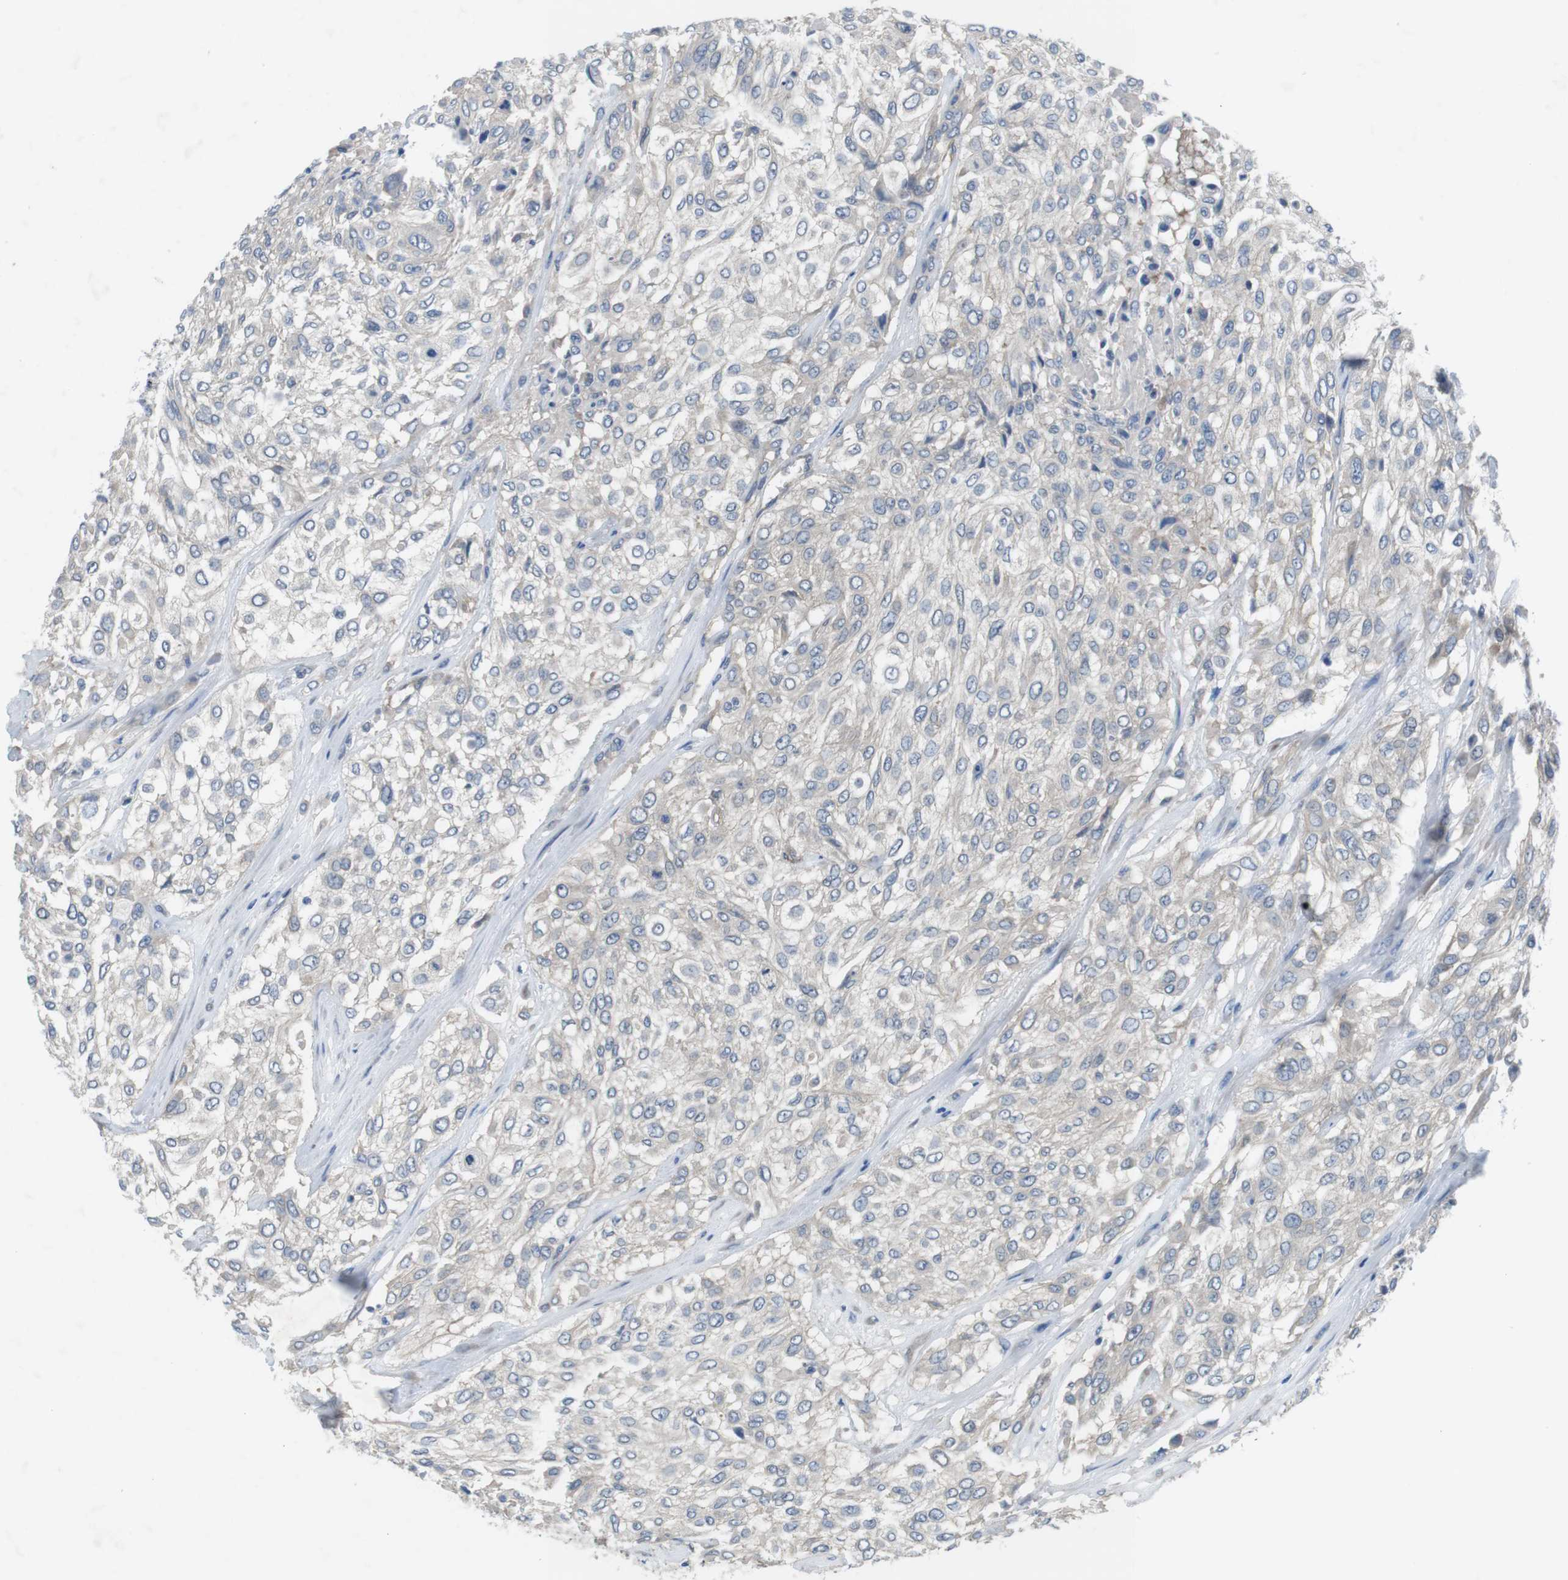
{"staining": {"intensity": "negative", "quantity": "none", "location": "none"}, "tissue": "urothelial cancer", "cell_type": "Tumor cells", "image_type": "cancer", "snomed": [{"axis": "morphology", "description": "Urothelial carcinoma, High grade"}, {"axis": "topography", "description": "Urinary bladder"}], "caption": "Tumor cells show no significant protein staining in urothelial cancer. (DAB IHC, high magnification).", "gene": "DCLK1", "patient": {"sex": "male", "age": 57}}